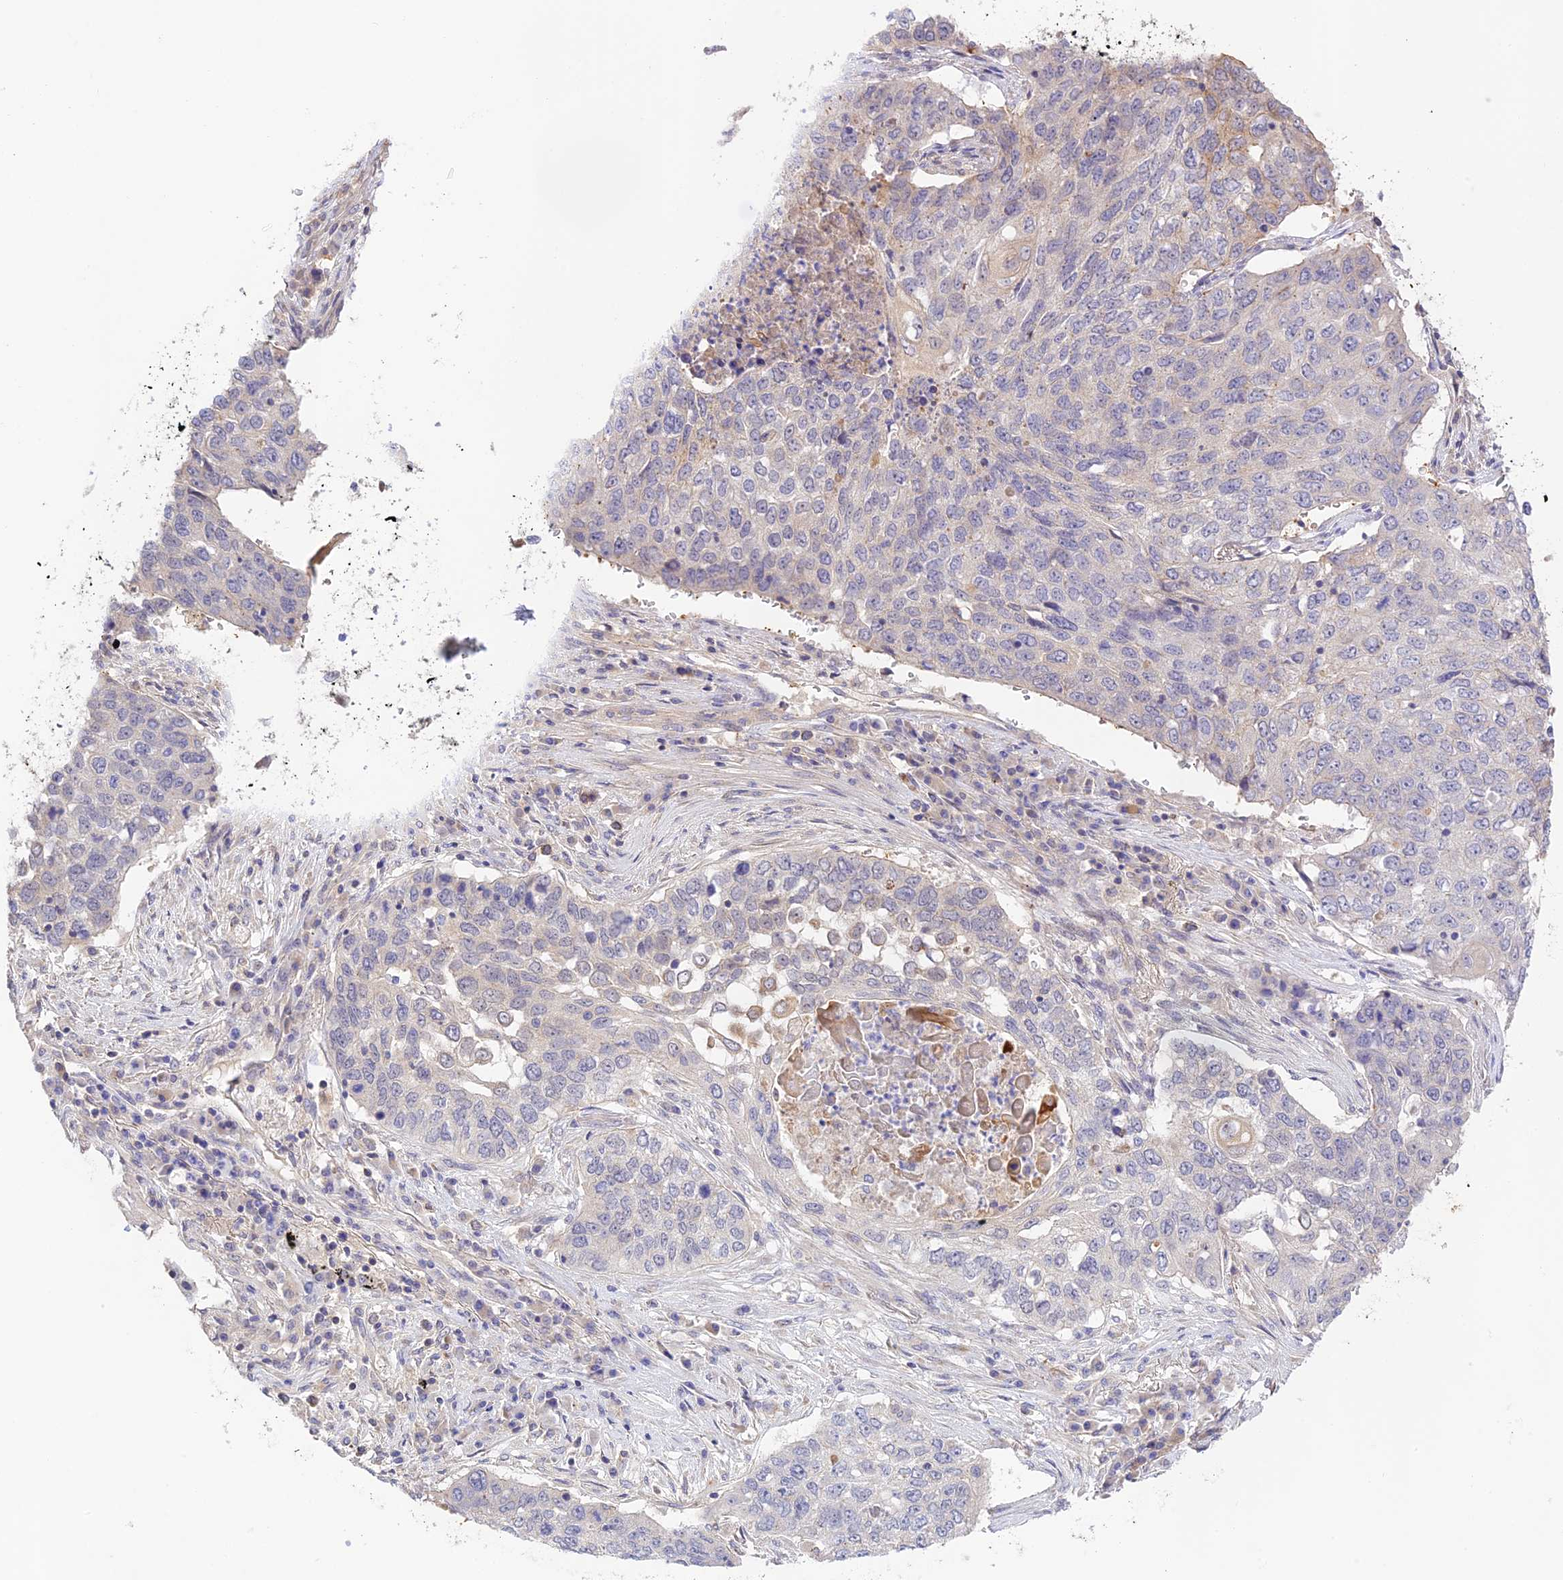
{"staining": {"intensity": "negative", "quantity": "none", "location": "none"}, "tissue": "lung cancer", "cell_type": "Tumor cells", "image_type": "cancer", "snomed": [{"axis": "morphology", "description": "Squamous cell carcinoma, NOS"}, {"axis": "topography", "description": "Lung"}], "caption": "A high-resolution image shows immunohistochemistry staining of lung cancer, which shows no significant positivity in tumor cells. (Stains: DAB IHC with hematoxylin counter stain, Microscopy: brightfield microscopy at high magnification).", "gene": "CAMSAP3", "patient": {"sex": "female", "age": 63}}